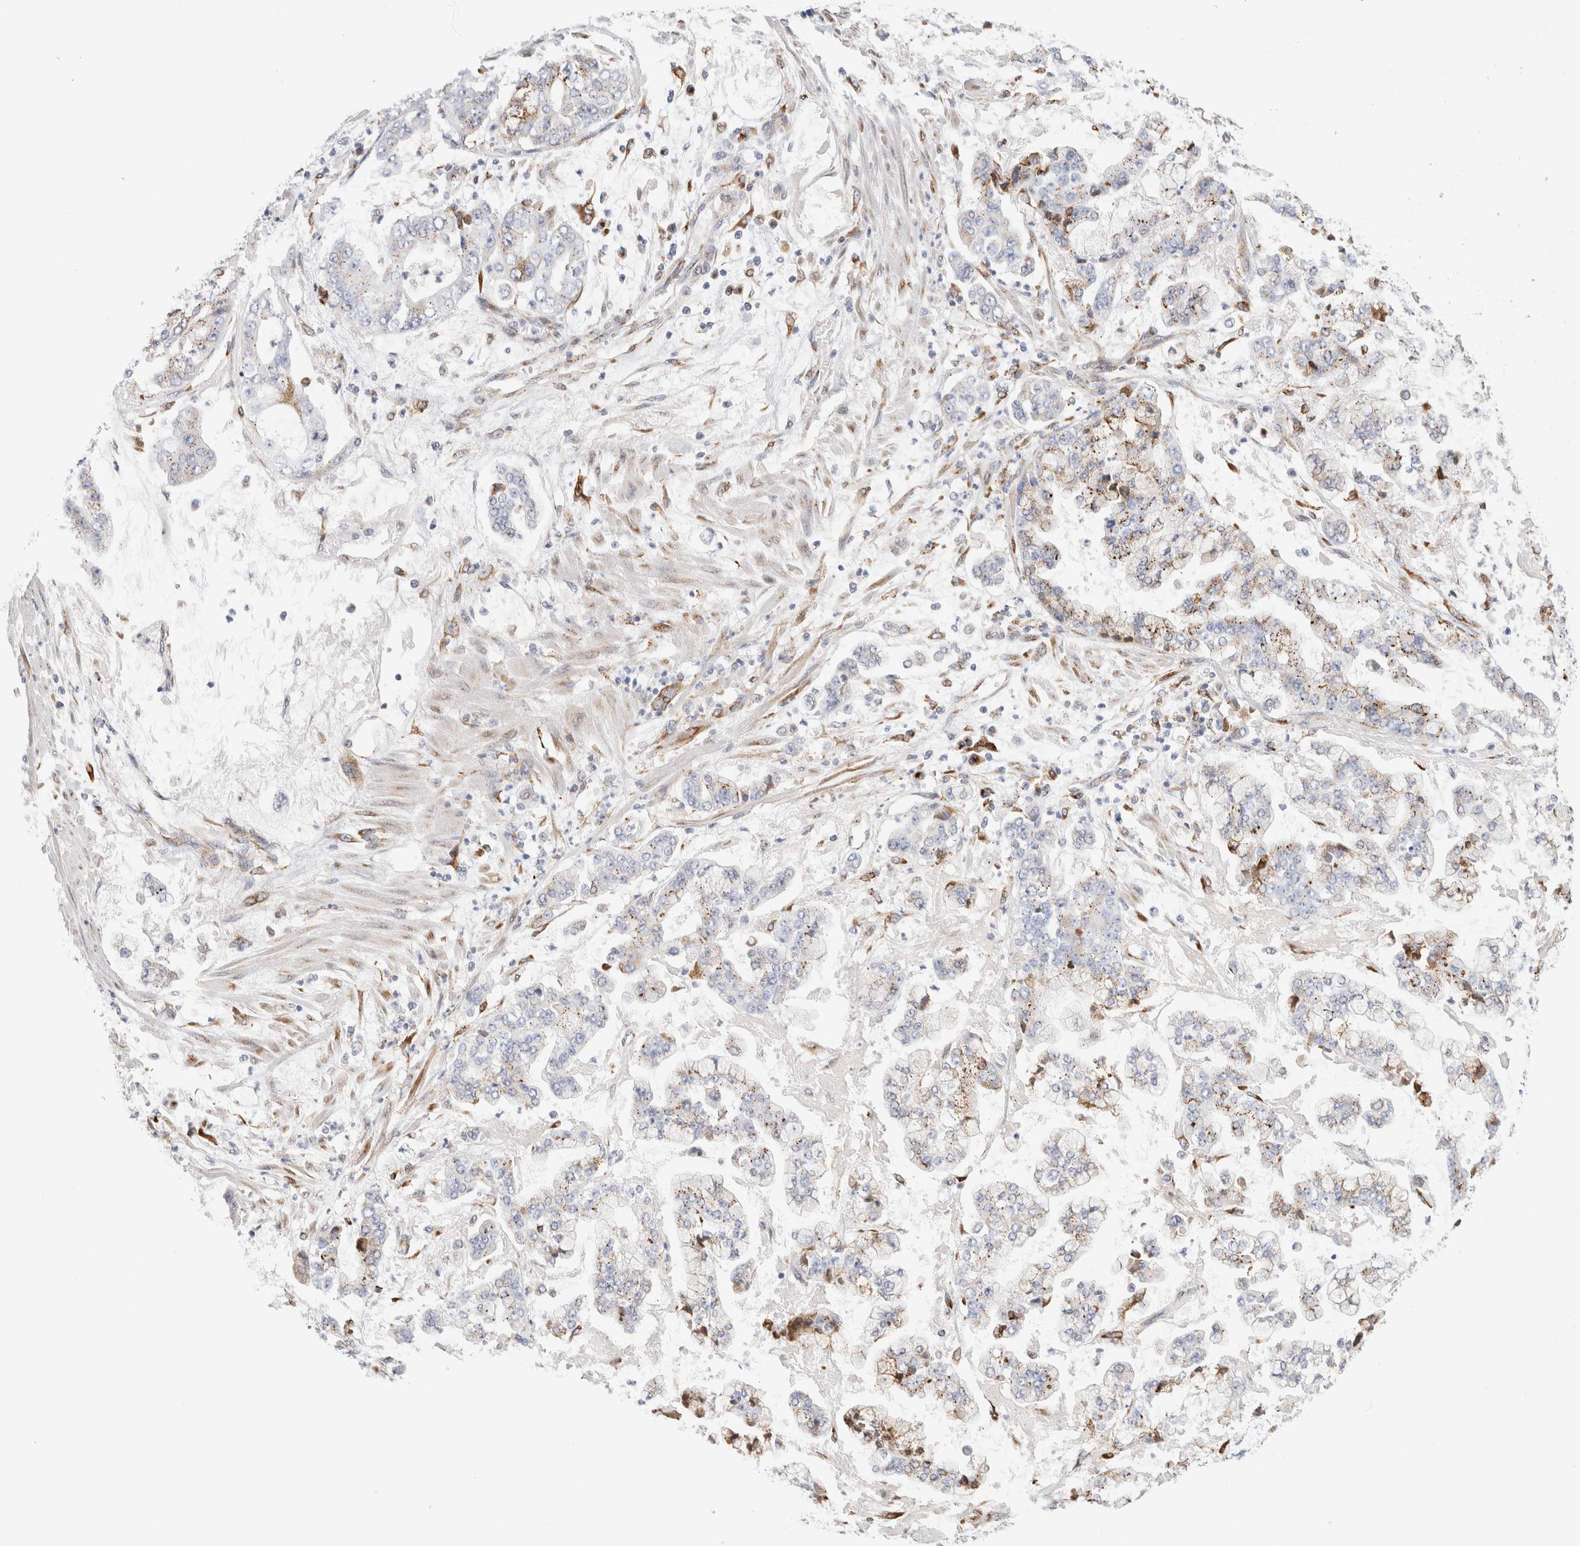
{"staining": {"intensity": "weak", "quantity": ">75%", "location": "cytoplasmic/membranous"}, "tissue": "stomach cancer", "cell_type": "Tumor cells", "image_type": "cancer", "snomed": [{"axis": "morphology", "description": "Adenocarcinoma, NOS"}, {"axis": "topography", "description": "Stomach"}], "caption": "A micrograph showing weak cytoplasmic/membranous expression in about >75% of tumor cells in stomach adenocarcinoma, as visualized by brown immunohistochemical staining.", "gene": "MCFD2", "patient": {"sex": "male", "age": 76}}